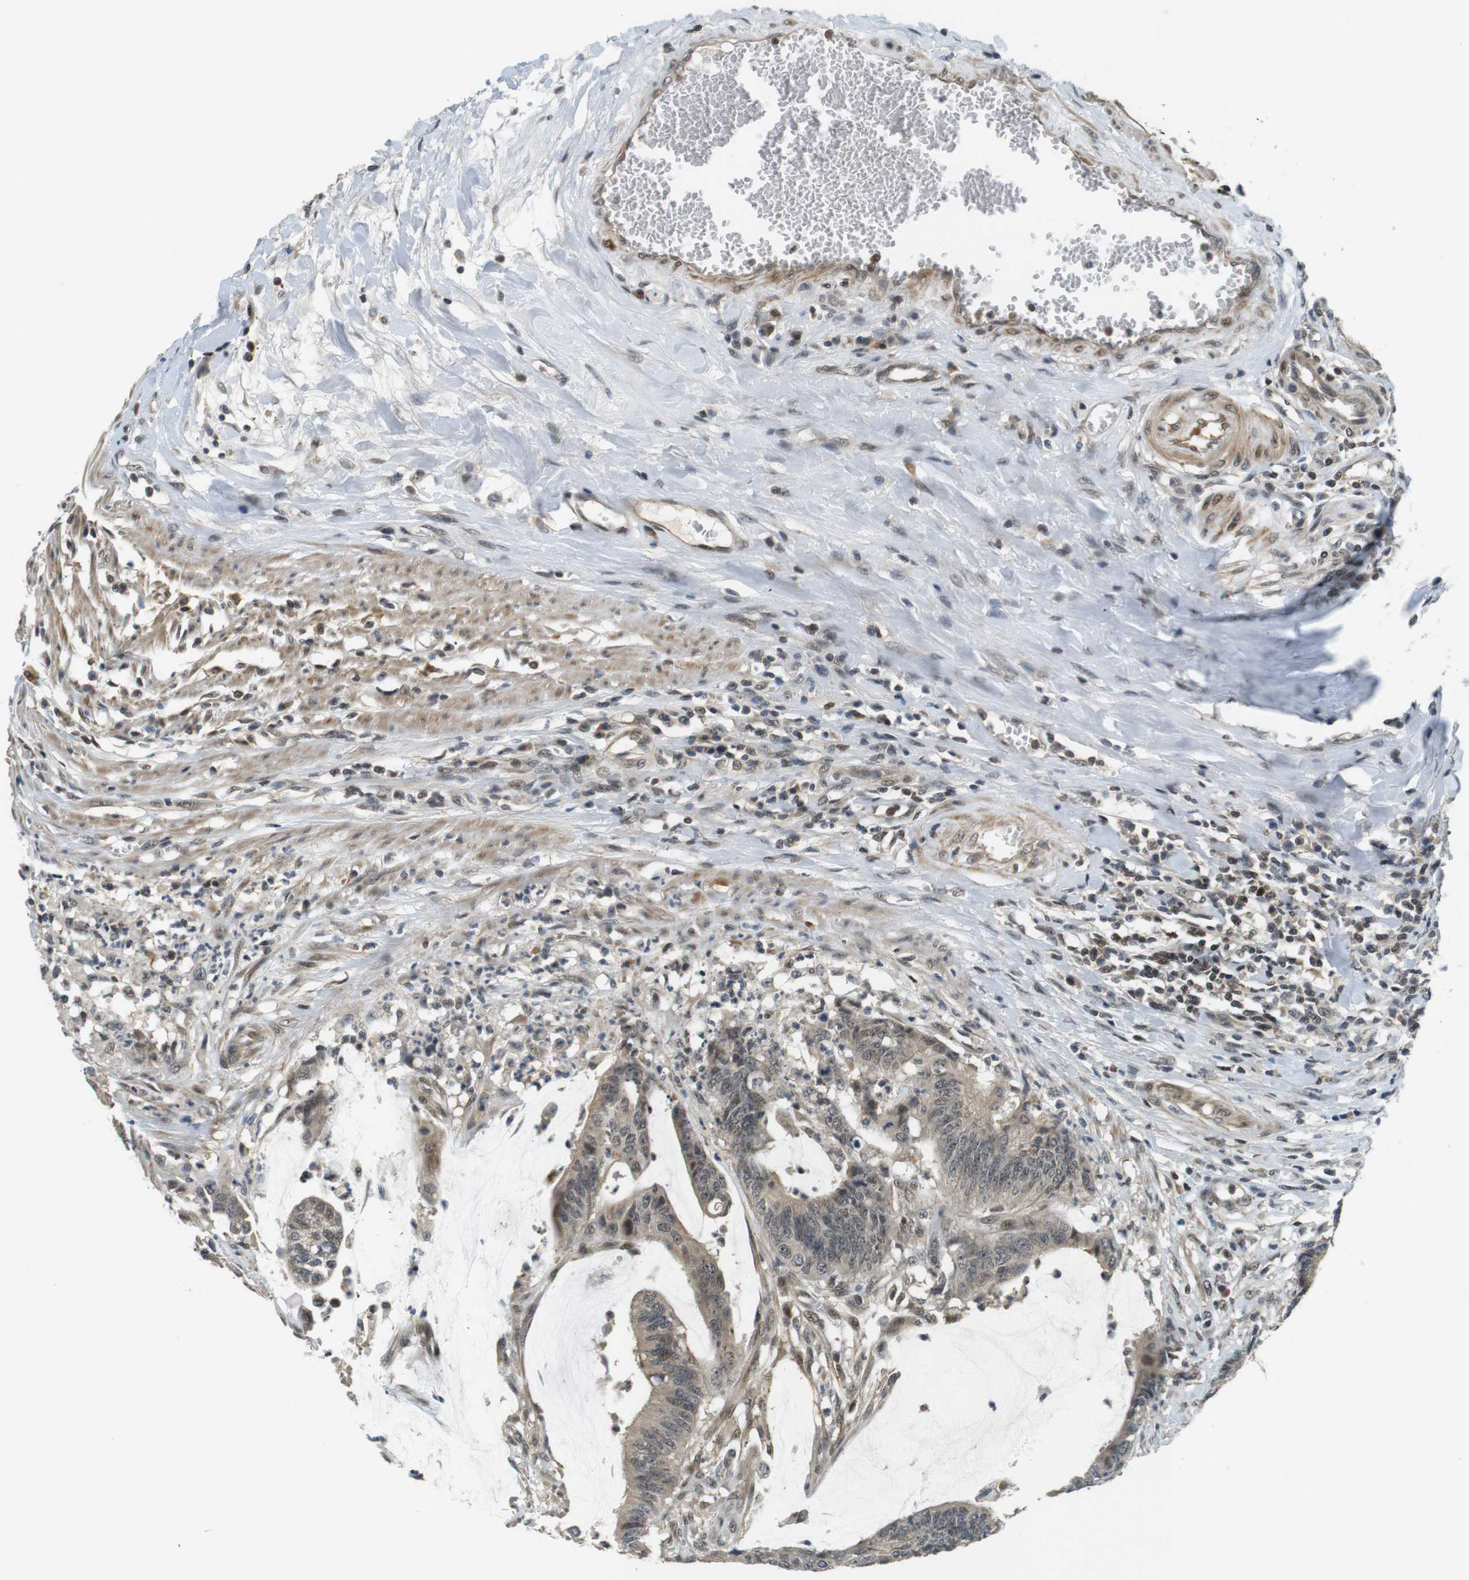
{"staining": {"intensity": "weak", "quantity": ">75%", "location": "cytoplasmic/membranous,nuclear"}, "tissue": "colorectal cancer", "cell_type": "Tumor cells", "image_type": "cancer", "snomed": [{"axis": "morphology", "description": "Adenocarcinoma, NOS"}, {"axis": "topography", "description": "Rectum"}], "caption": "Brown immunohistochemical staining in human colorectal adenocarcinoma shows weak cytoplasmic/membranous and nuclear expression in approximately >75% of tumor cells.", "gene": "BRD4", "patient": {"sex": "female", "age": 66}}